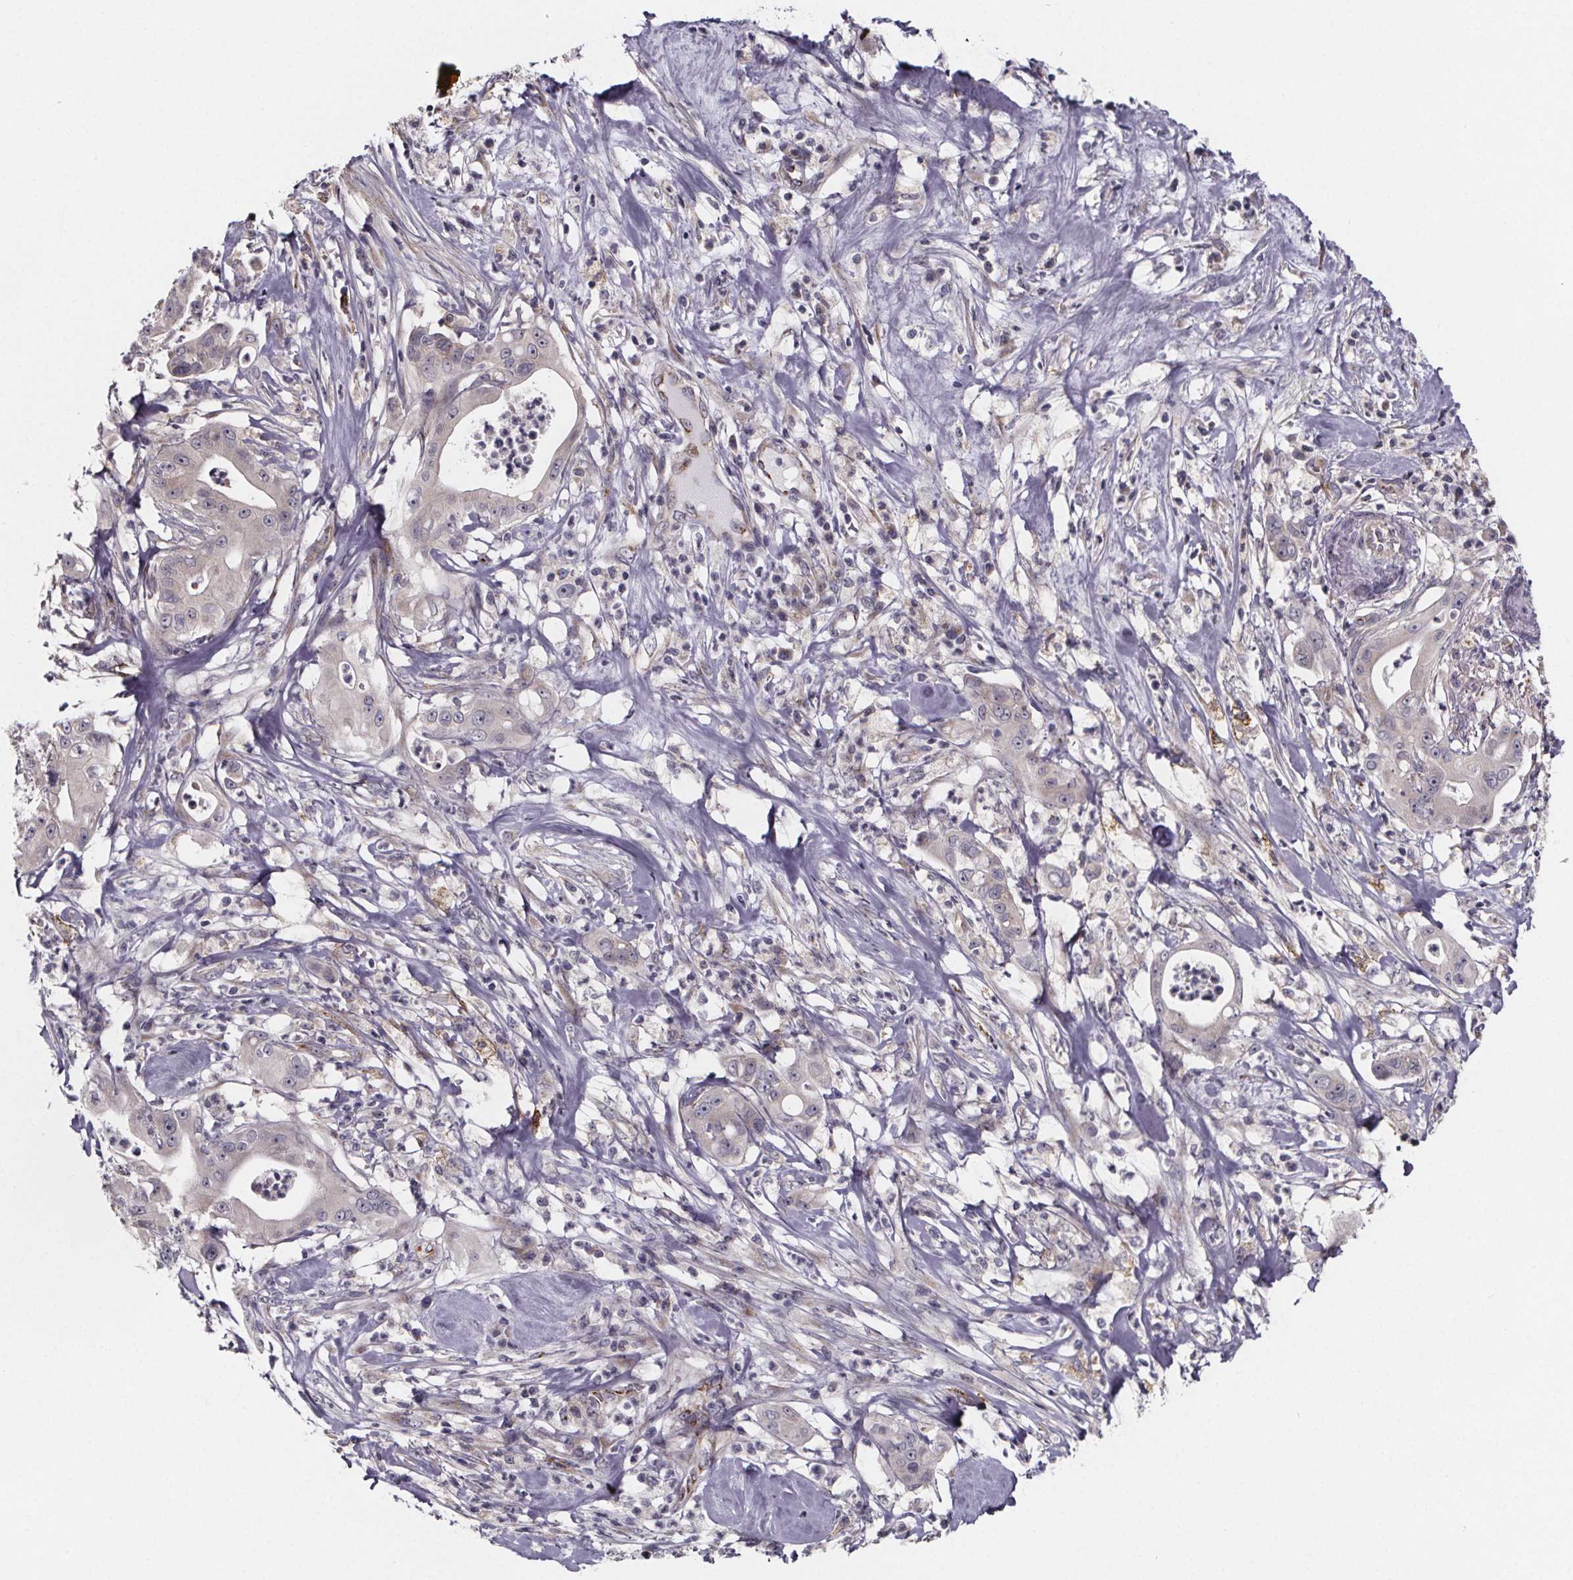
{"staining": {"intensity": "negative", "quantity": "none", "location": "none"}, "tissue": "pancreatic cancer", "cell_type": "Tumor cells", "image_type": "cancer", "snomed": [{"axis": "morphology", "description": "Adenocarcinoma, NOS"}, {"axis": "topography", "description": "Pancreas"}], "caption": "There is no significant expression in tumor cells of pancreatic cancer (adenocarcinoma).", "gene": "NDST1", "patient": {"sex": "male", "age": 71}}